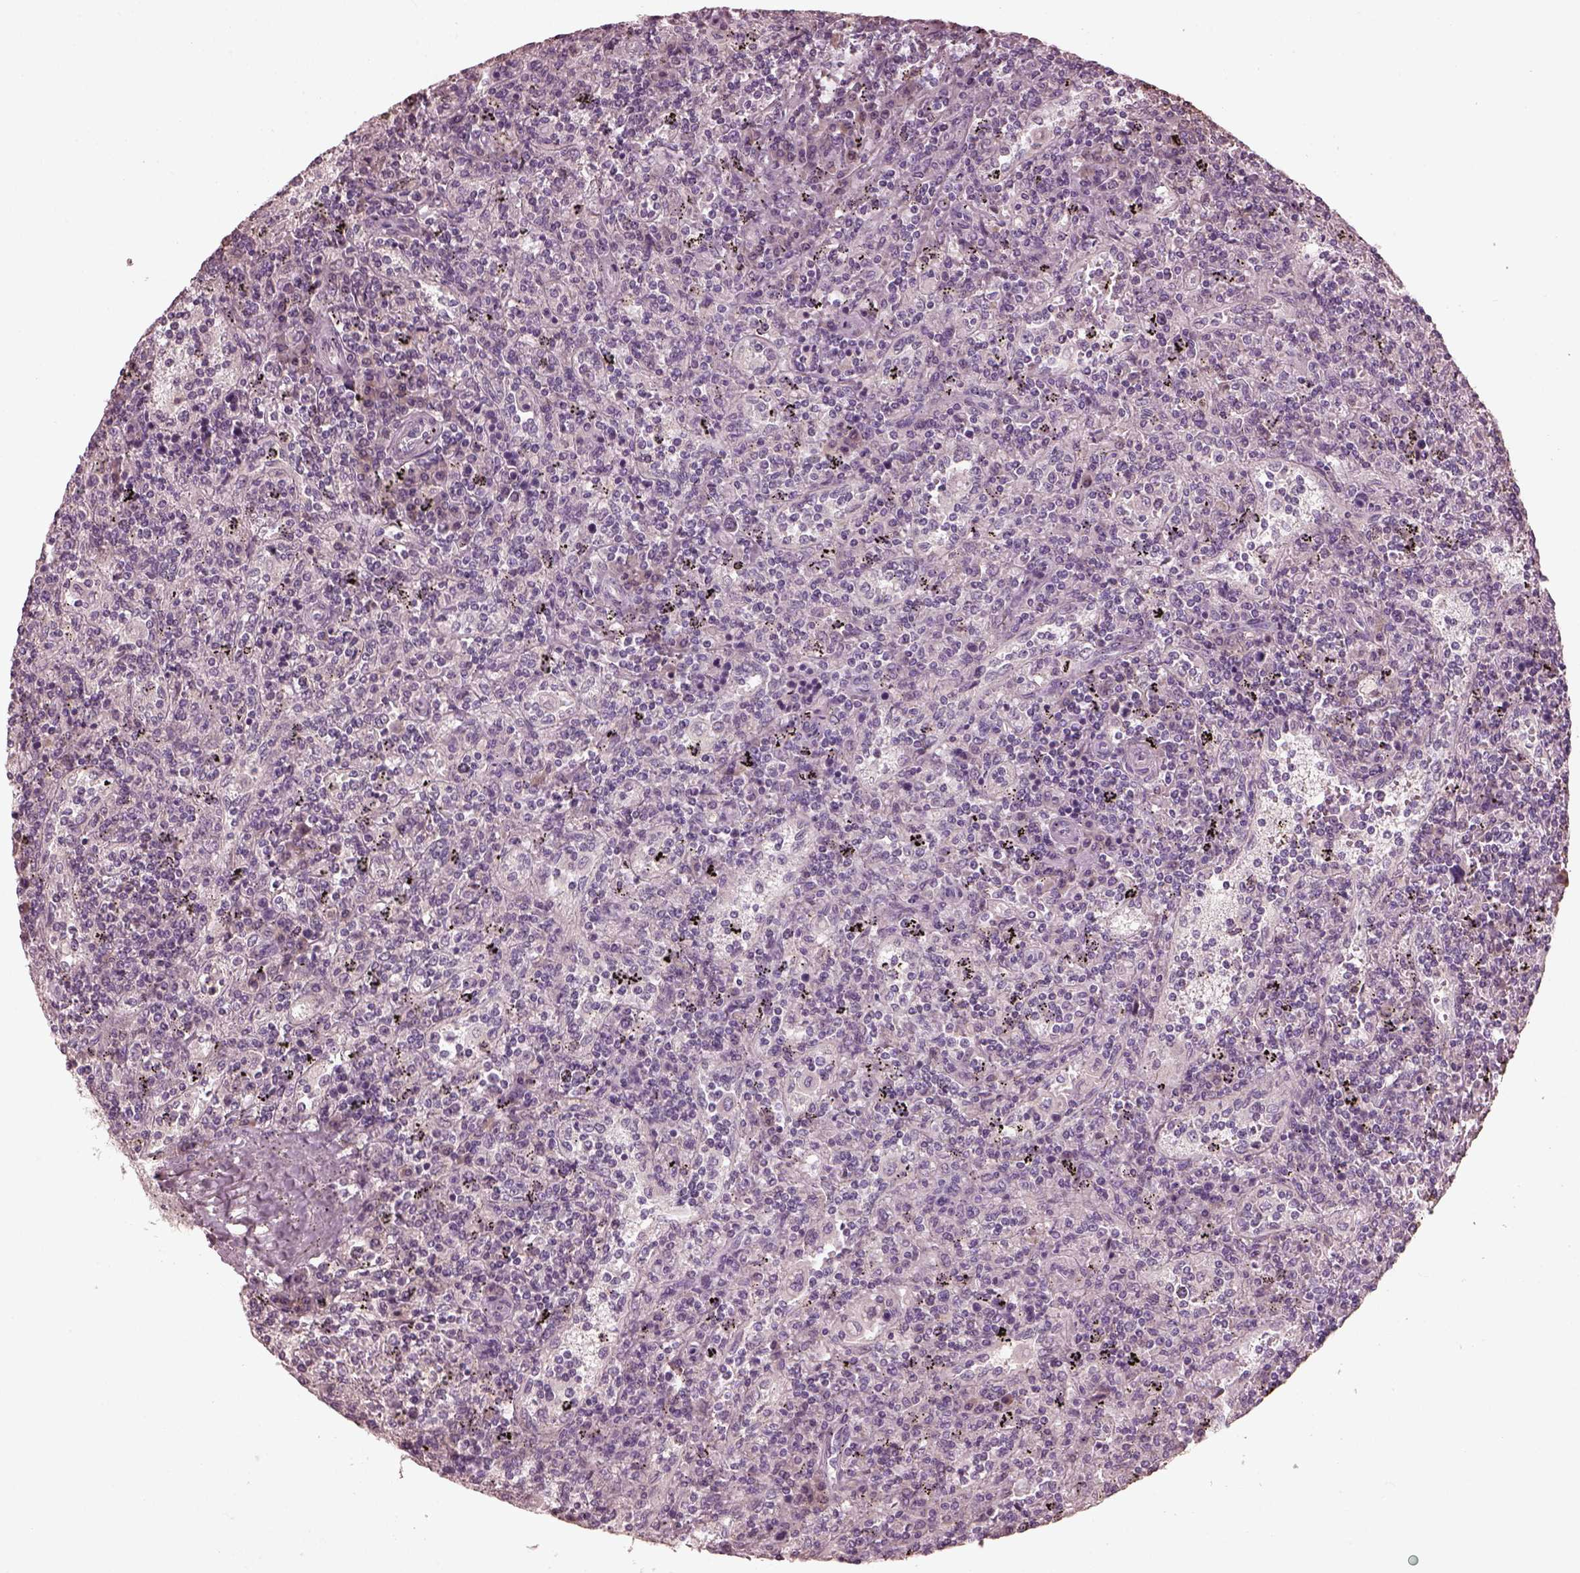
{"staining": {"intensity": "negative", "quantity": "none", "location": "none"}, "tissue": "lymphoma", "cell_type": "Tumor cells", "image_type": "cancer", "snomed": [{"axis": "morphology", "description": "Malignant lymphoma, non-Hodgkin's type, Low grade"}, {"axis": "topography", "description": "Spleen"}], "caption": "Malignant lymphoma, non-Hodgkin's type (low-grade) was stained to show a protein in brown. There is no significant staining in tumor cells. The staining is performed using DAB (3,3'-diaminobenzidine) brown chromogen with nuclei counter-stained in using hematoxylin.", "gene": "OPTC", "patient": {"sex": "male", "age": 62}}